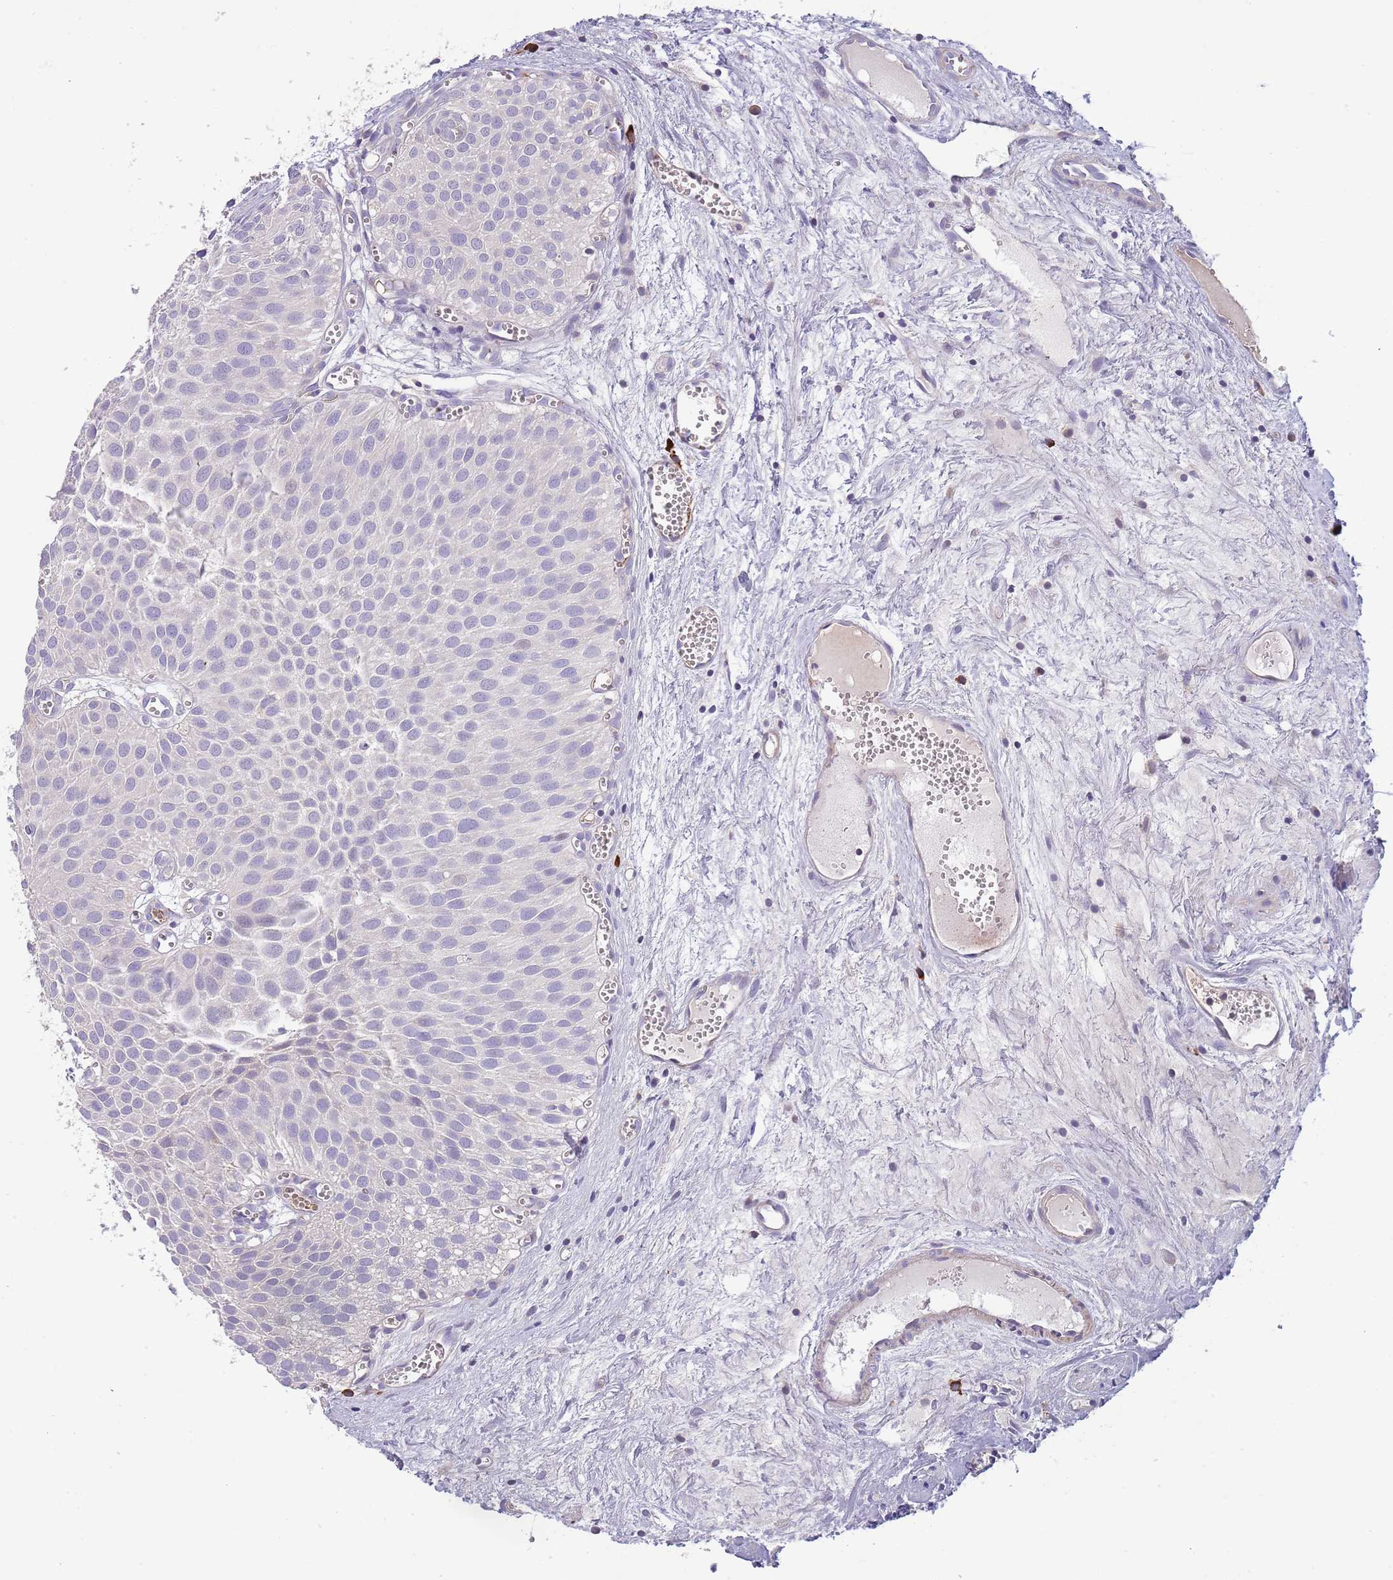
{"staining": {"intensity": "negative", "quantity": "none", "location": "none"}, "tissue": "urothelial cancer", "cell_type": "Tumor cells", "image_type": "cancer", "snomed": [{"axis": "morphology", "description": "Urothelial carcinoma, Low grade"}, {"axis": "topography", "description": "Urinary bladder"}], "caption": "Tumor cells are negative for protein expression in human urothelial carcinoma (low-grade).", "gene": "SUSD1", "patient": {"sex": "male", "age": 88}}